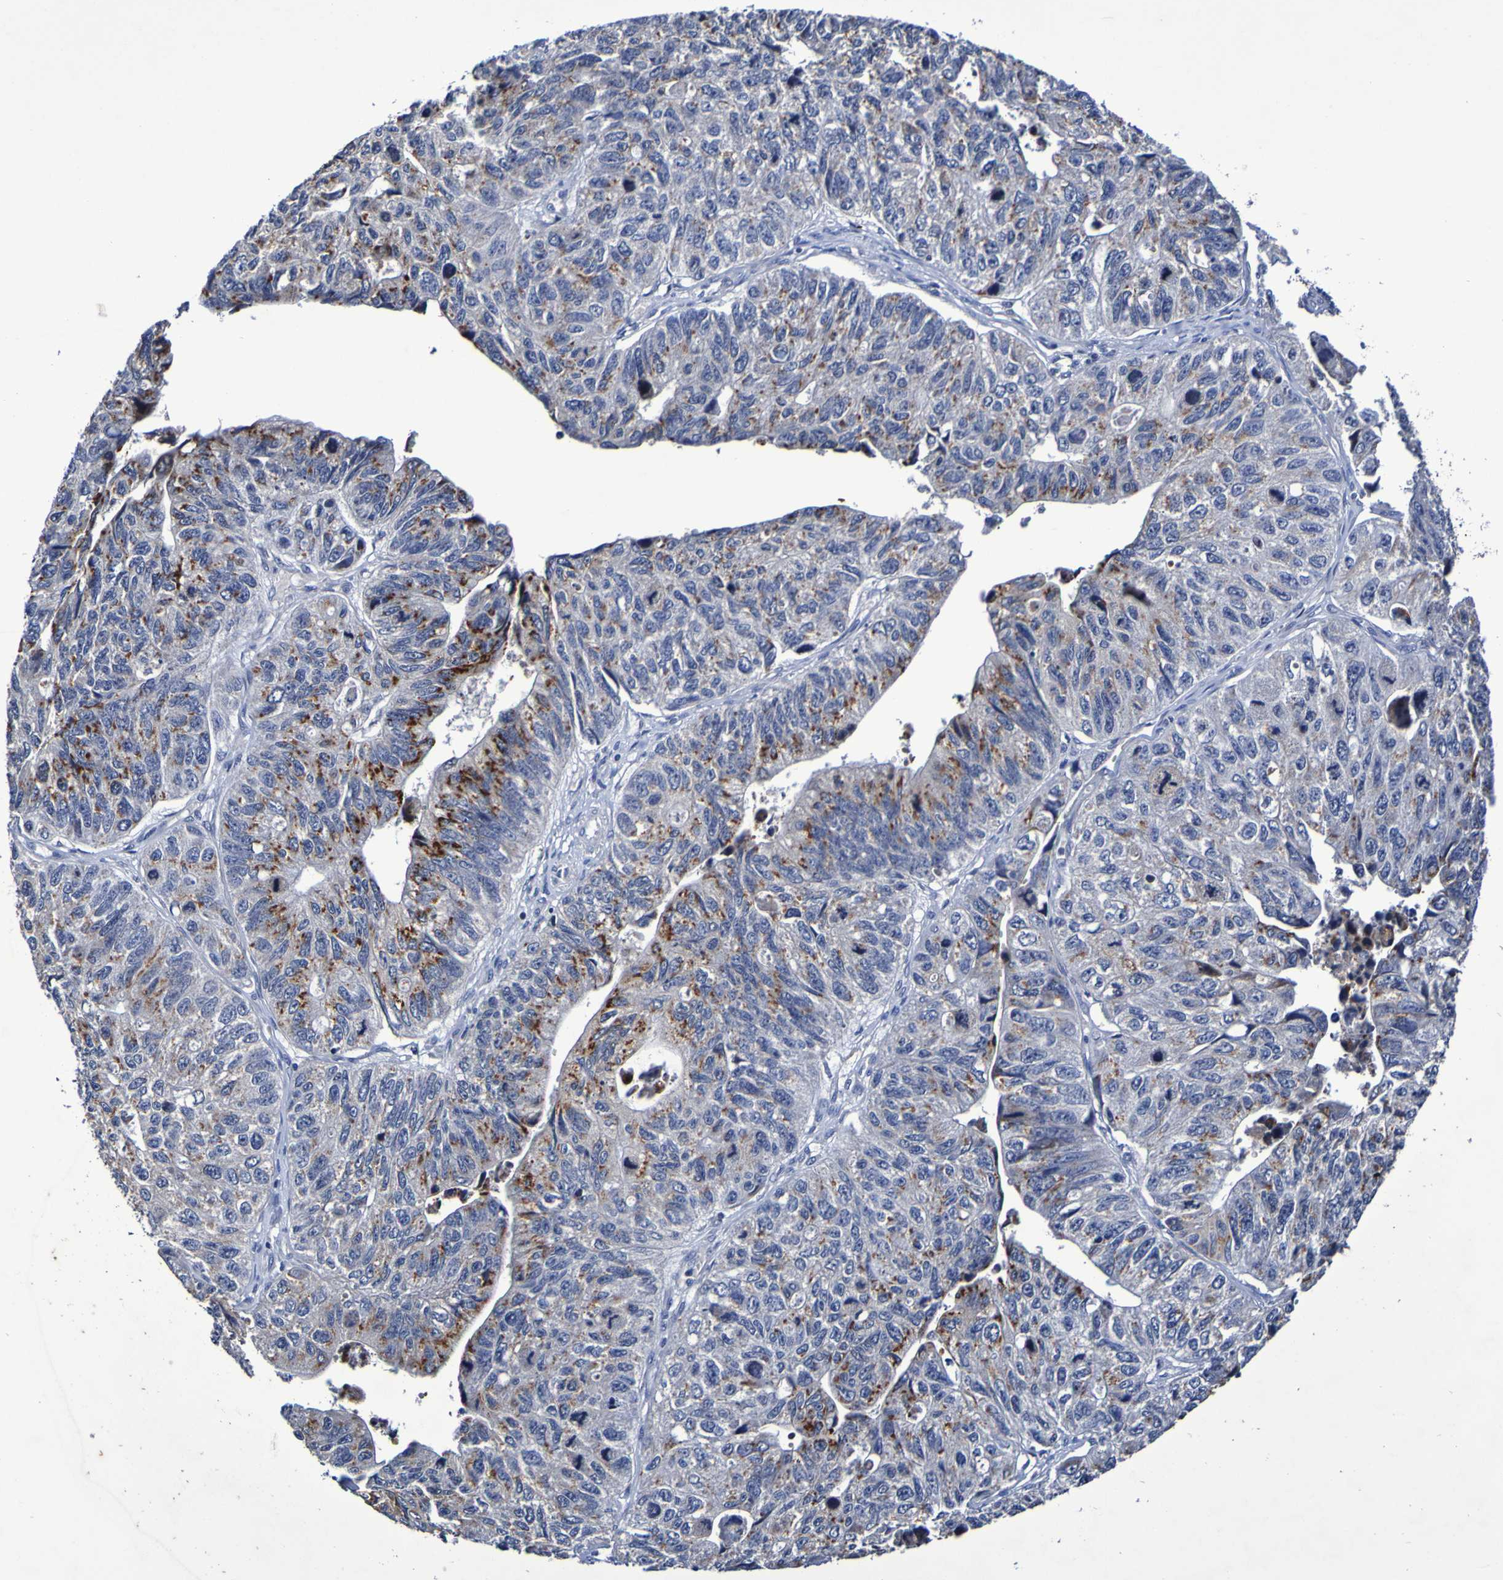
{"staining": {"intensity": "strong", "quantity": "<25%", "location": "cytoplasmic/membranous"}, "tissue": "stomach cancer", "cell_type": "Tumor cells", "image_type": "cancer", "snomed": [{"axis": "morphology", "description": "Adenocarcinoma, NOS"}, {"axis": "topography", "description": "Stomach"}], "caption": "Stomach cancer (adenocarcinoma) stained with DAB (3,3'-diaminobenzidine) immunohistochemistry (IHC) exhibits medium levels of strong cytoplasmic/membranous expression in approximately <25% of tumor cells.", "gene": "PTP4A2", "patient": {"sex": "male", "age": 59}}